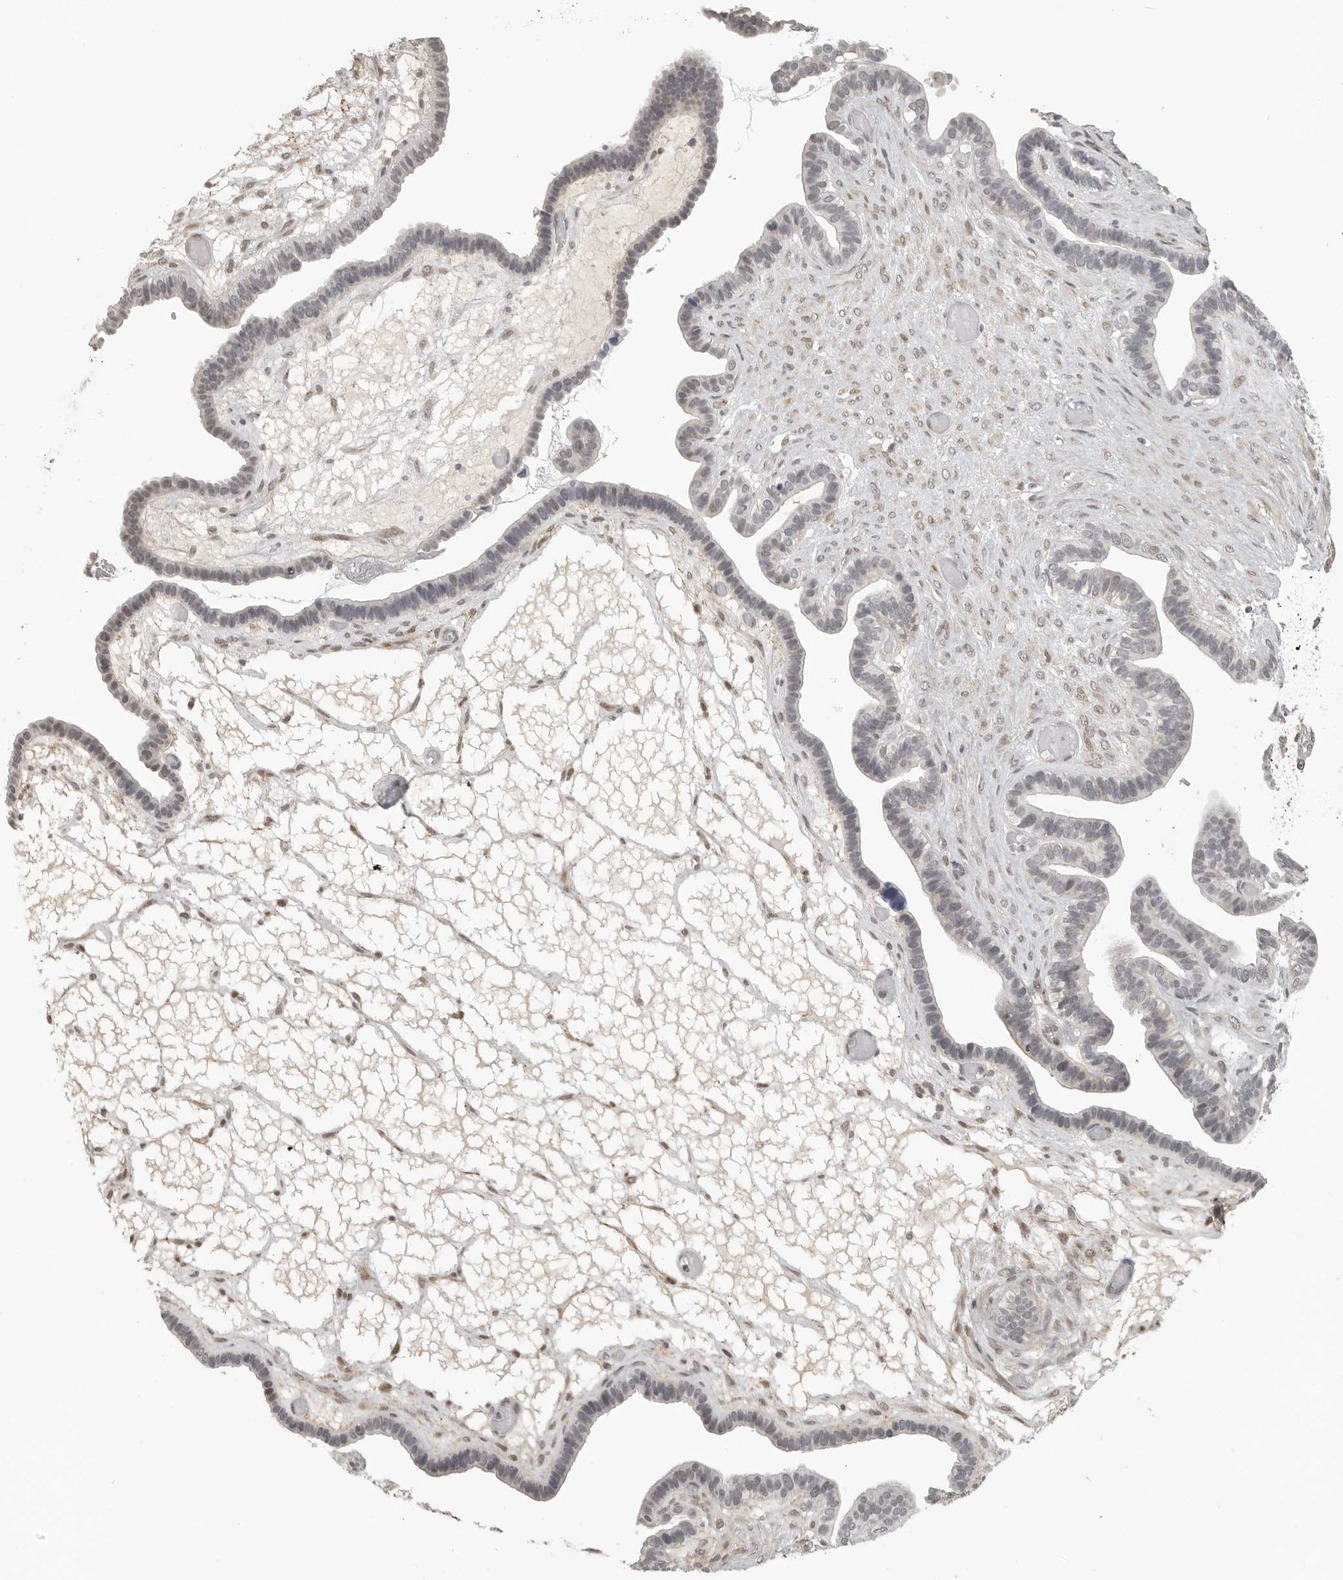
{"staining": {"intensity": "negative", "quantity": "none", "location": "none"}, "tissue": "ovarian cancer", "cell_type": "Tumor cells", "image_type": "cancer", "snomed": [{"axis": "morphology", "description": "Cystadenocarcinoma, serous, NOS"}, {"axis": "topography", "description": "Ovary"}], "caption": "Ovarian serous cystadenocarcinoma stained for a protein using immunohistochemistry (IHC) demonstrates no staining tumor cells.", "gene": "UROD", "patient": {"sex": "female", "age": 56}}